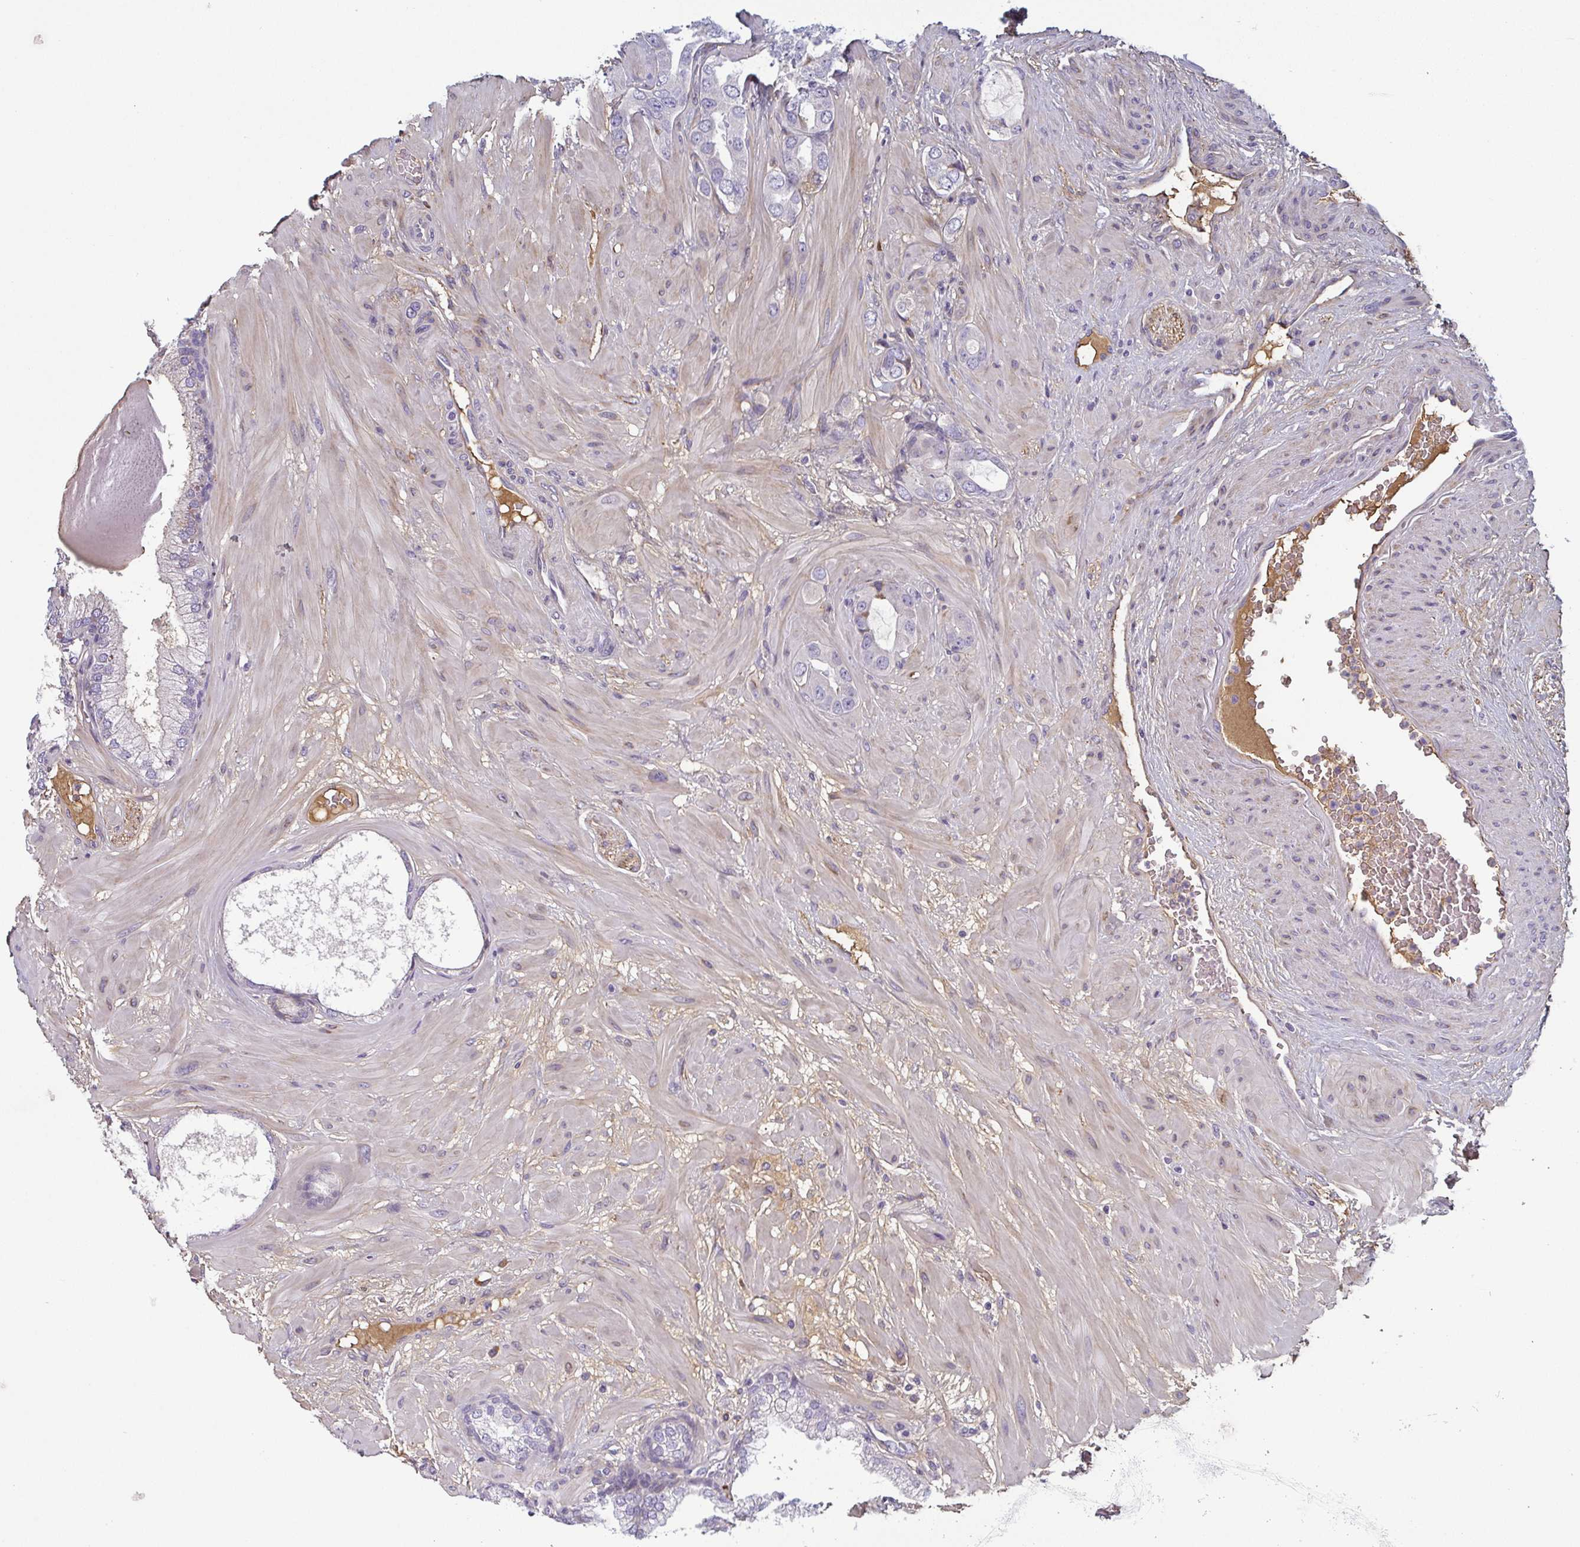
{"staining": {"intensity": "negative", "quantity": "none", "location": "none"}, "tissue": "prostate cancer", "cell_type": "Tumor cells", "image_type": "cancer", "snomed": [{"axis": "morphology", "description": "Adenocarcinoma, Low grade"}, {"axis": "topography", "description": "Prostate"}], "caption": "Tumor cells are negative for protein expression in human prostate adenocarcinoma (low-grade). (Brightfield microscopy of DAB immunohistochemistry (IHC) at high magnification).", "gene": "ECM1", "patient": {"sex": "male", "age": 57}}